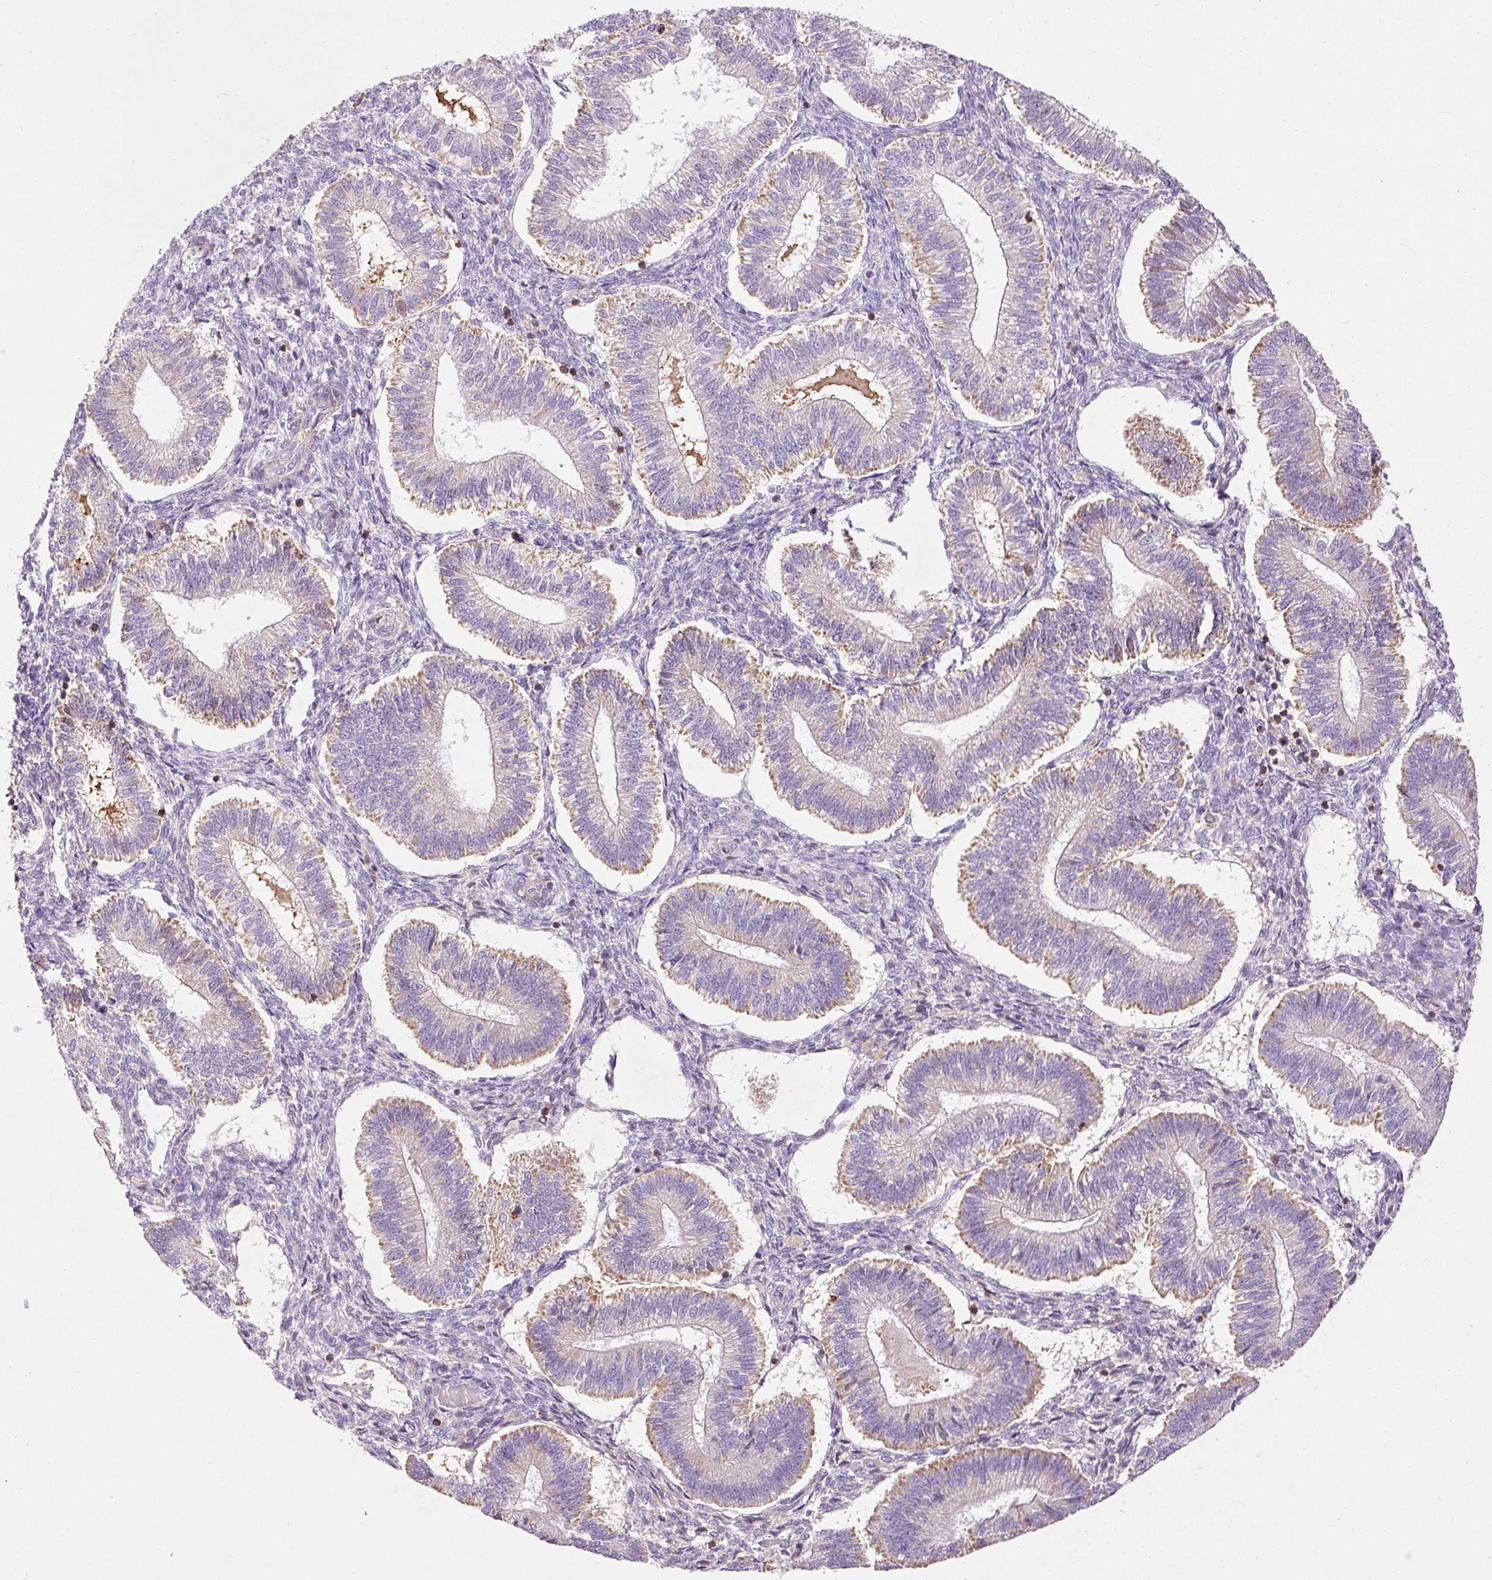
{"staining": {"intensity": "negative", "quantity": "none", "location": "none"}, "tissue": "endometrium", "cell_type": "Cells in endometrial stroma", "image_type": "normal", "snomed": [{"axis": "morphology", "description": "Normal tissue, NOS"}, {"axis": "topography", "description": "Endometrium"}], "caption": "Cells in endometrial stroma show no significant staining in normal endometrium.", "gene": "IMMT", "patient": {"sex": "female", "age": 25}}